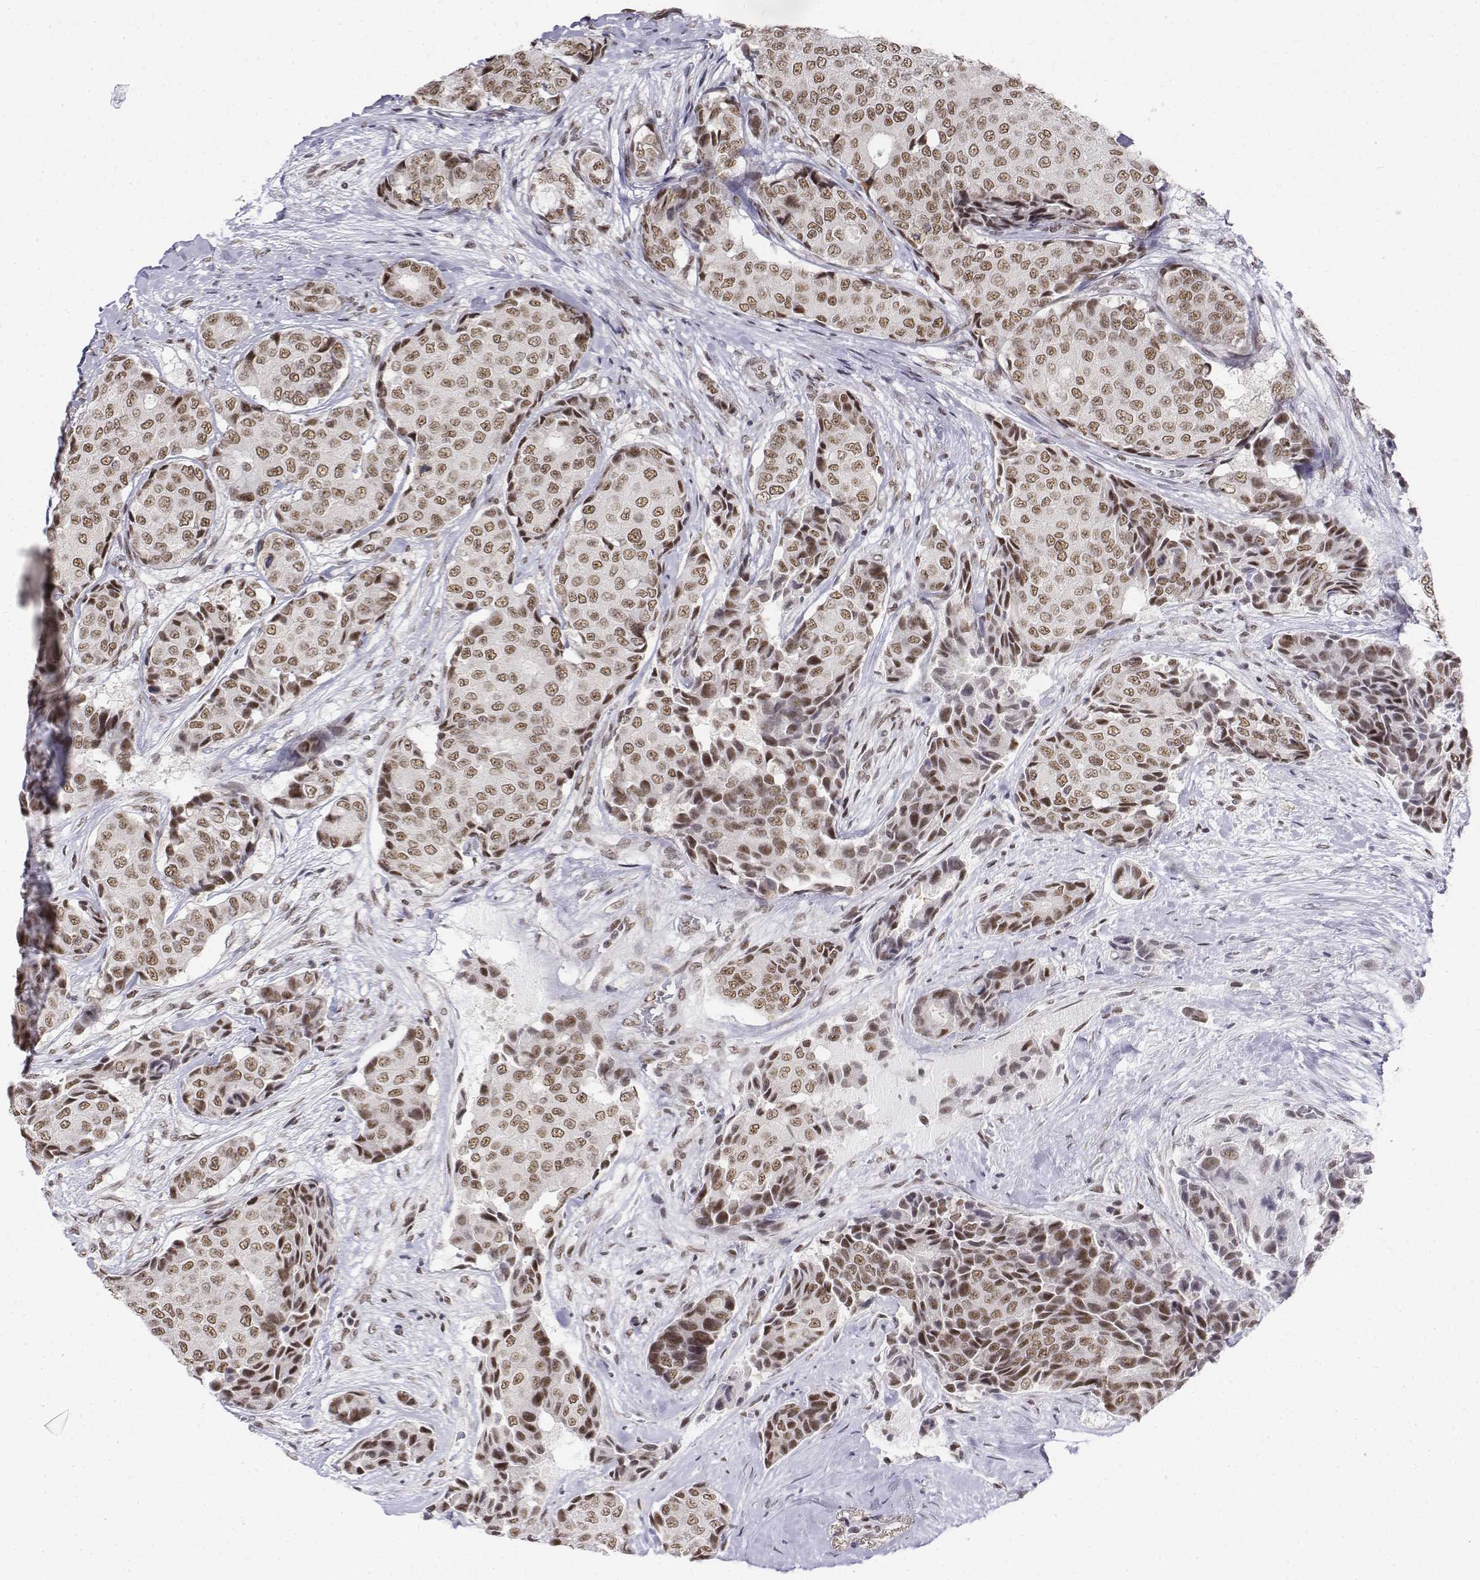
{"staining": {"intensity": "moderate", "quantity": ">75%", "location": "nuclear"}, "tissue": "breast cancer", "cell_type": "Tumor cells", "image_type": "cancer", "snomed": [{"axis": "morphology", "description": "Duct carcinoma"}, {"axis": "topography", "description": "Breast"}], "caption": "Tumor cells display medium levels of moderate nuclear expression in about >75% of cells in breast intraductal carcinoma.", "gene": "SETD1A", "patient": {"sex": "female", "age": 75}}